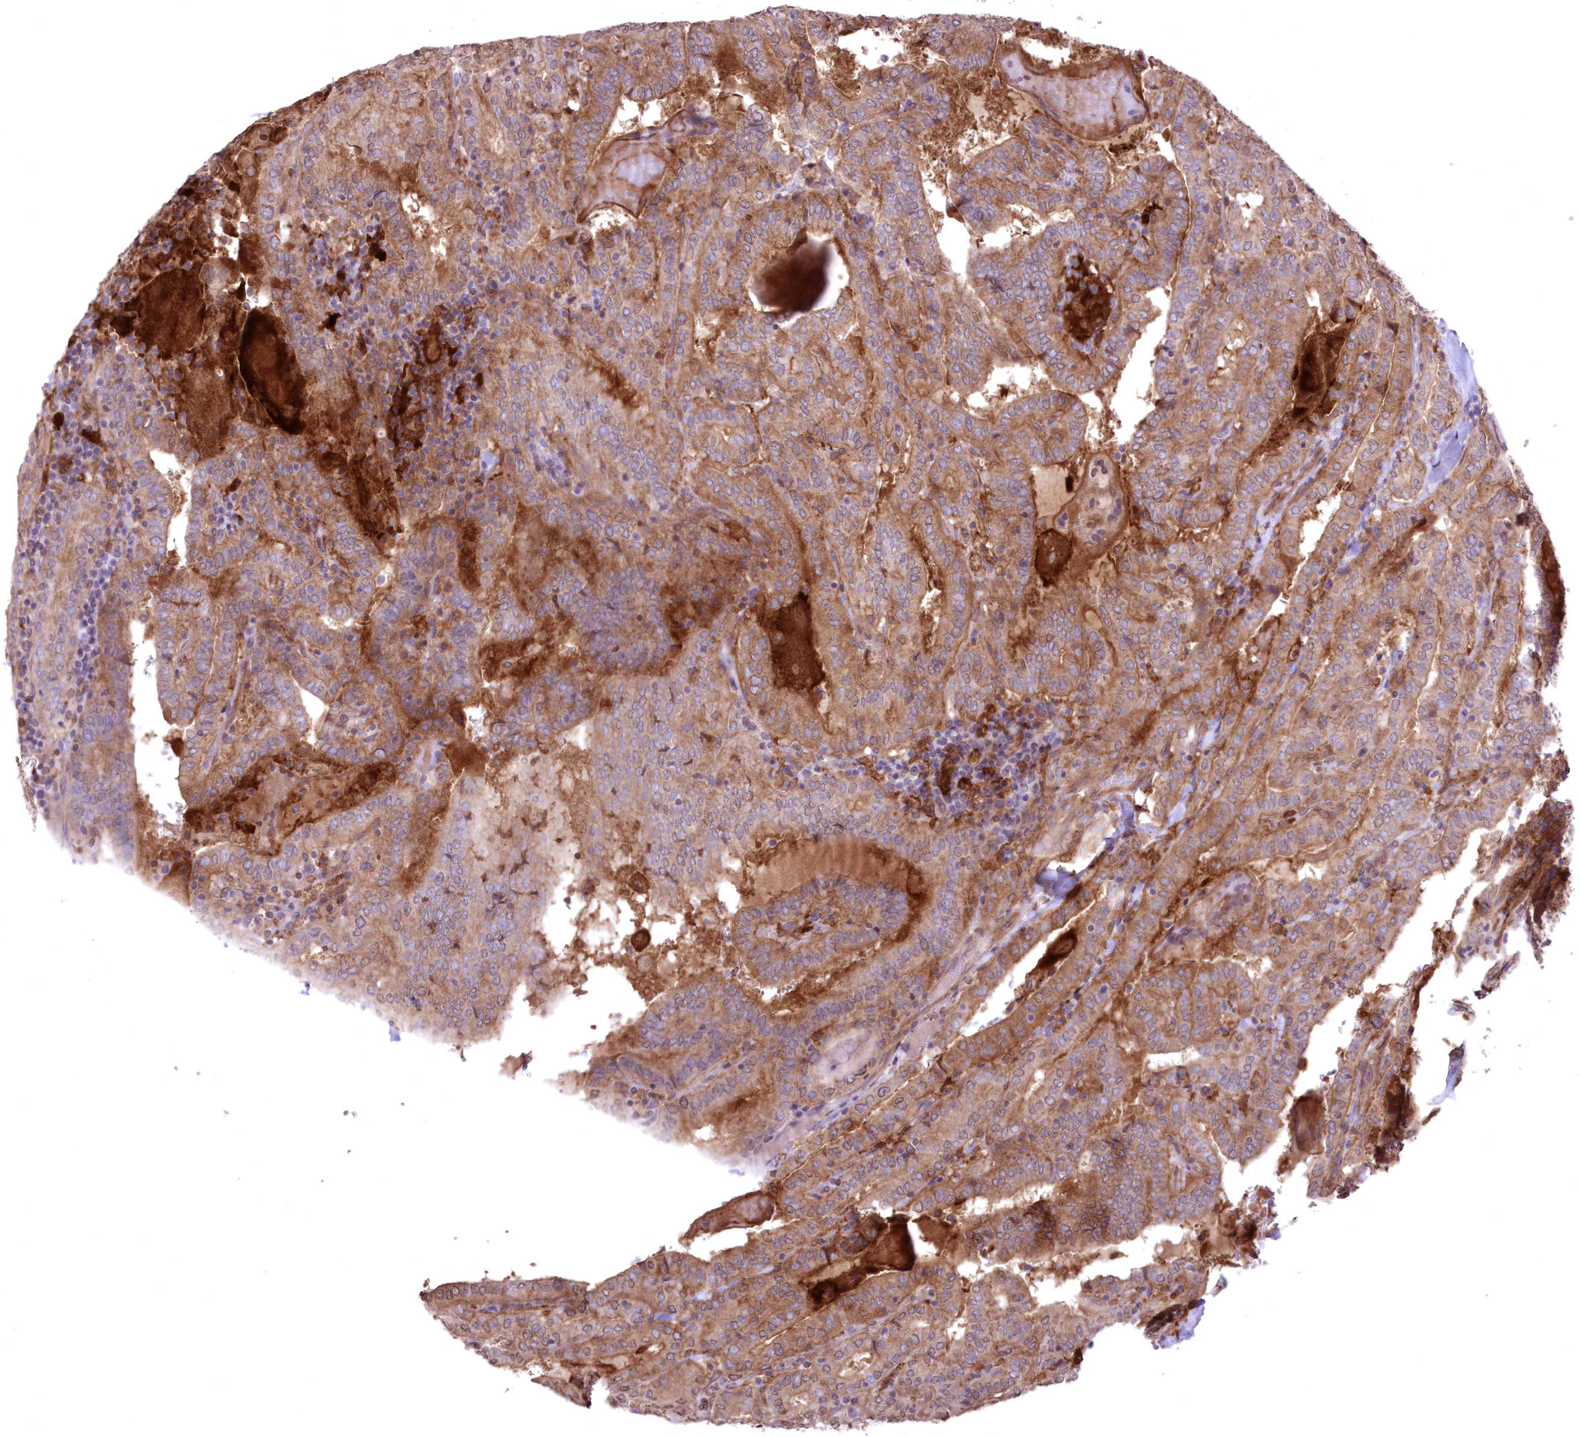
{"staining": {"intensity": "moderate", "quantity": ">75%", "location": "cytoplasmic/membranous"}, "tissue": "thyroid cancer", "cell_type": "Tumor cells", "image_type": "cancer", "snomed": [{"axis": "morphology", "description": "Papillary adenocarcinoma, NOS"}, {"axis": "topography", "description": "Thyroid gland"}], "caption": "A high-resolution image shows IHC staining of thyroid cancer, which exhibits moderate cytoplasmic/membranous expression in approximately >75% of tumor cells. (DAB IHC with brightfield microscopy, high magnification).", "gene": "FCHO2", "patient": {"sex": "female", "age": 72}}